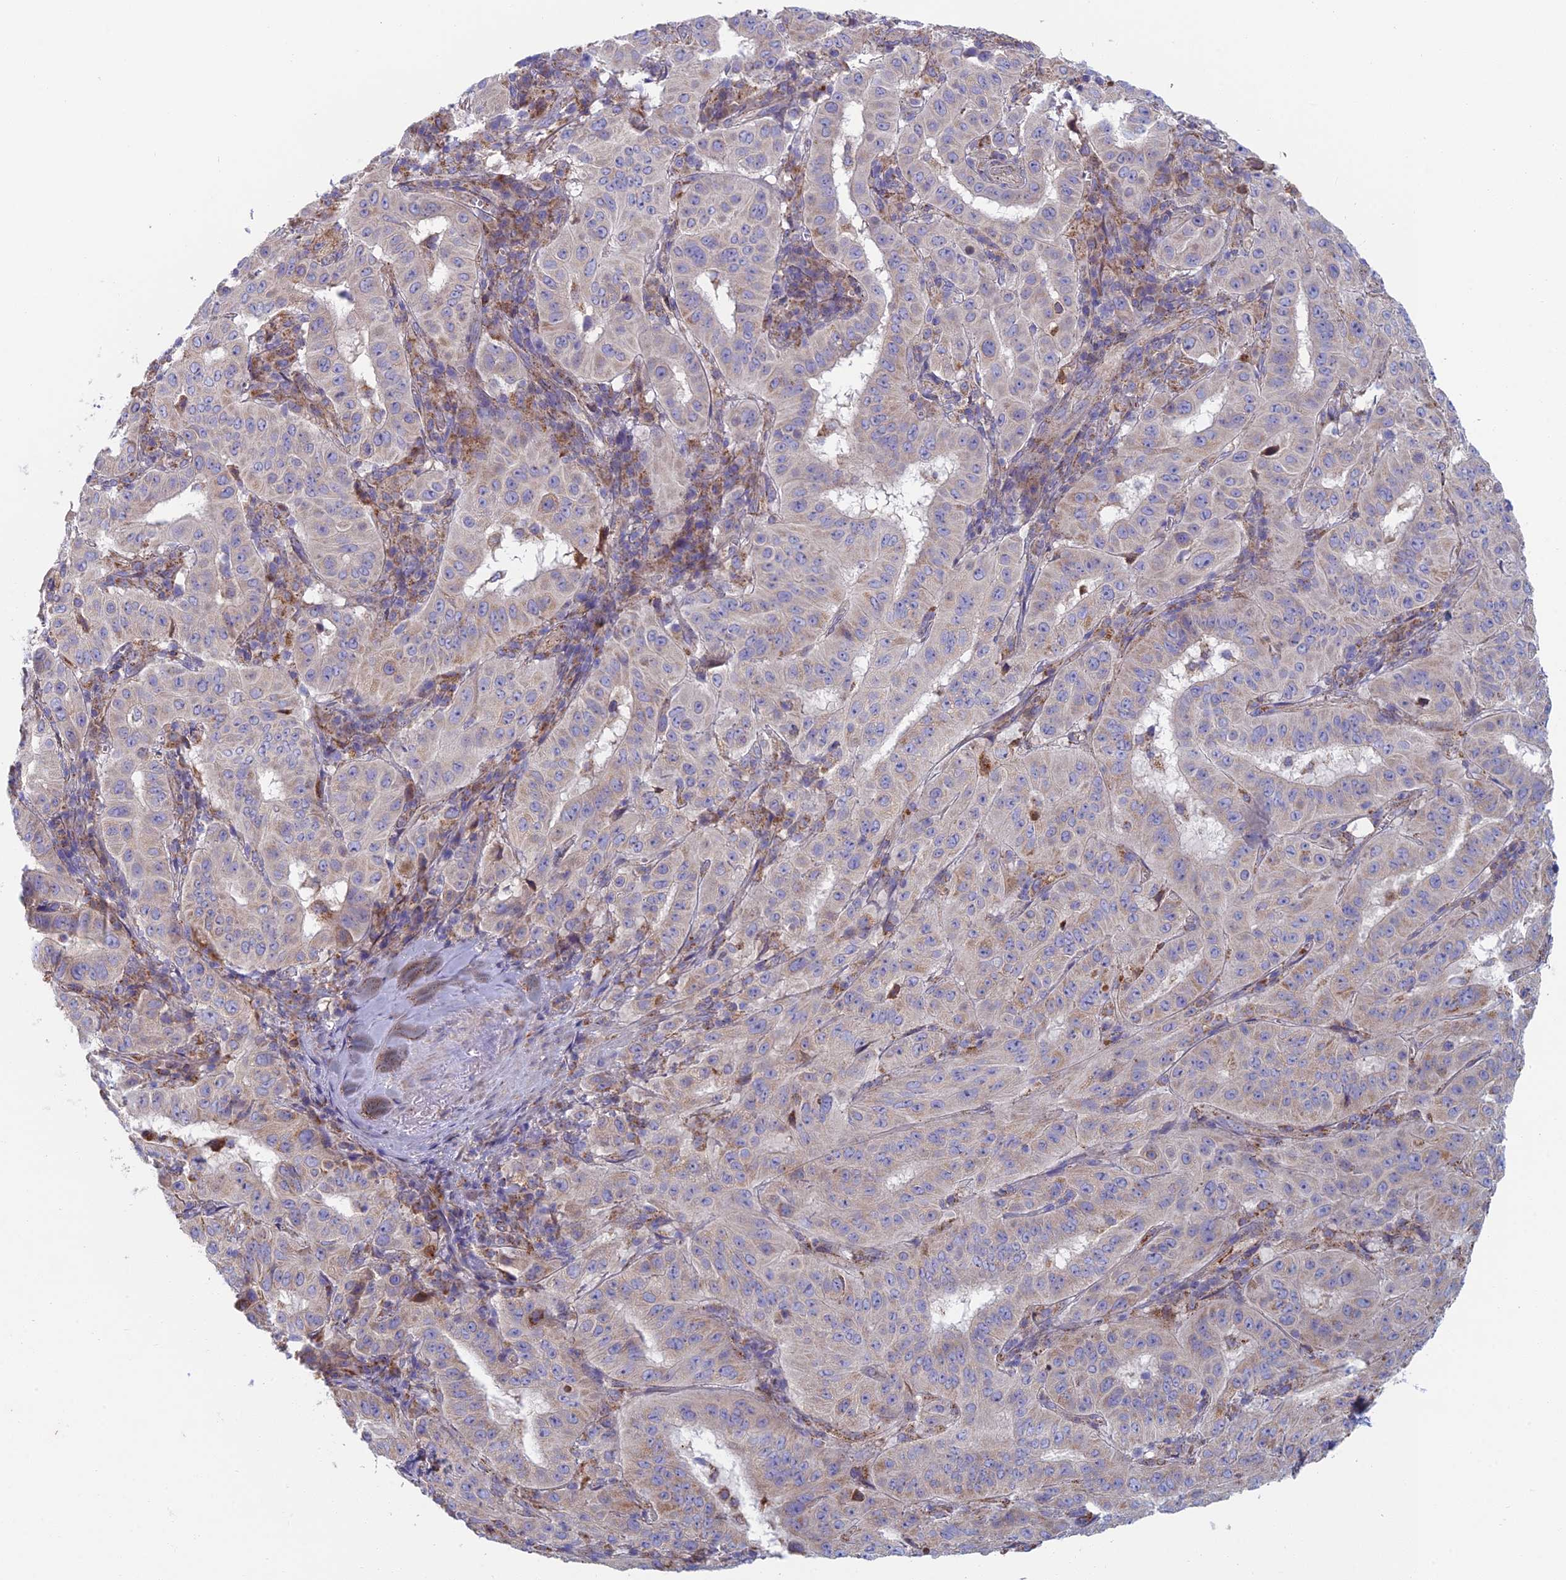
{"staining": {"intensity": "negative", "quantity": "none", "location": "none"}, "tissue": "pancreatic cancer", "cell_type": "Tumor cells", "image_type": "cancer", "snomed": [{"axis": "morphology", "description": "Adenocarcinoma, NOS"}, {"axis": "topography", "description": "Pancreas"}], "caption": "A high-resolution micrograph shows immunohistochemistry staining of pancreatic cancer, which displays no significant staining in tumor cells.", "gene": "IFTAP", "patient": {"sex": "male", "age": 63}}